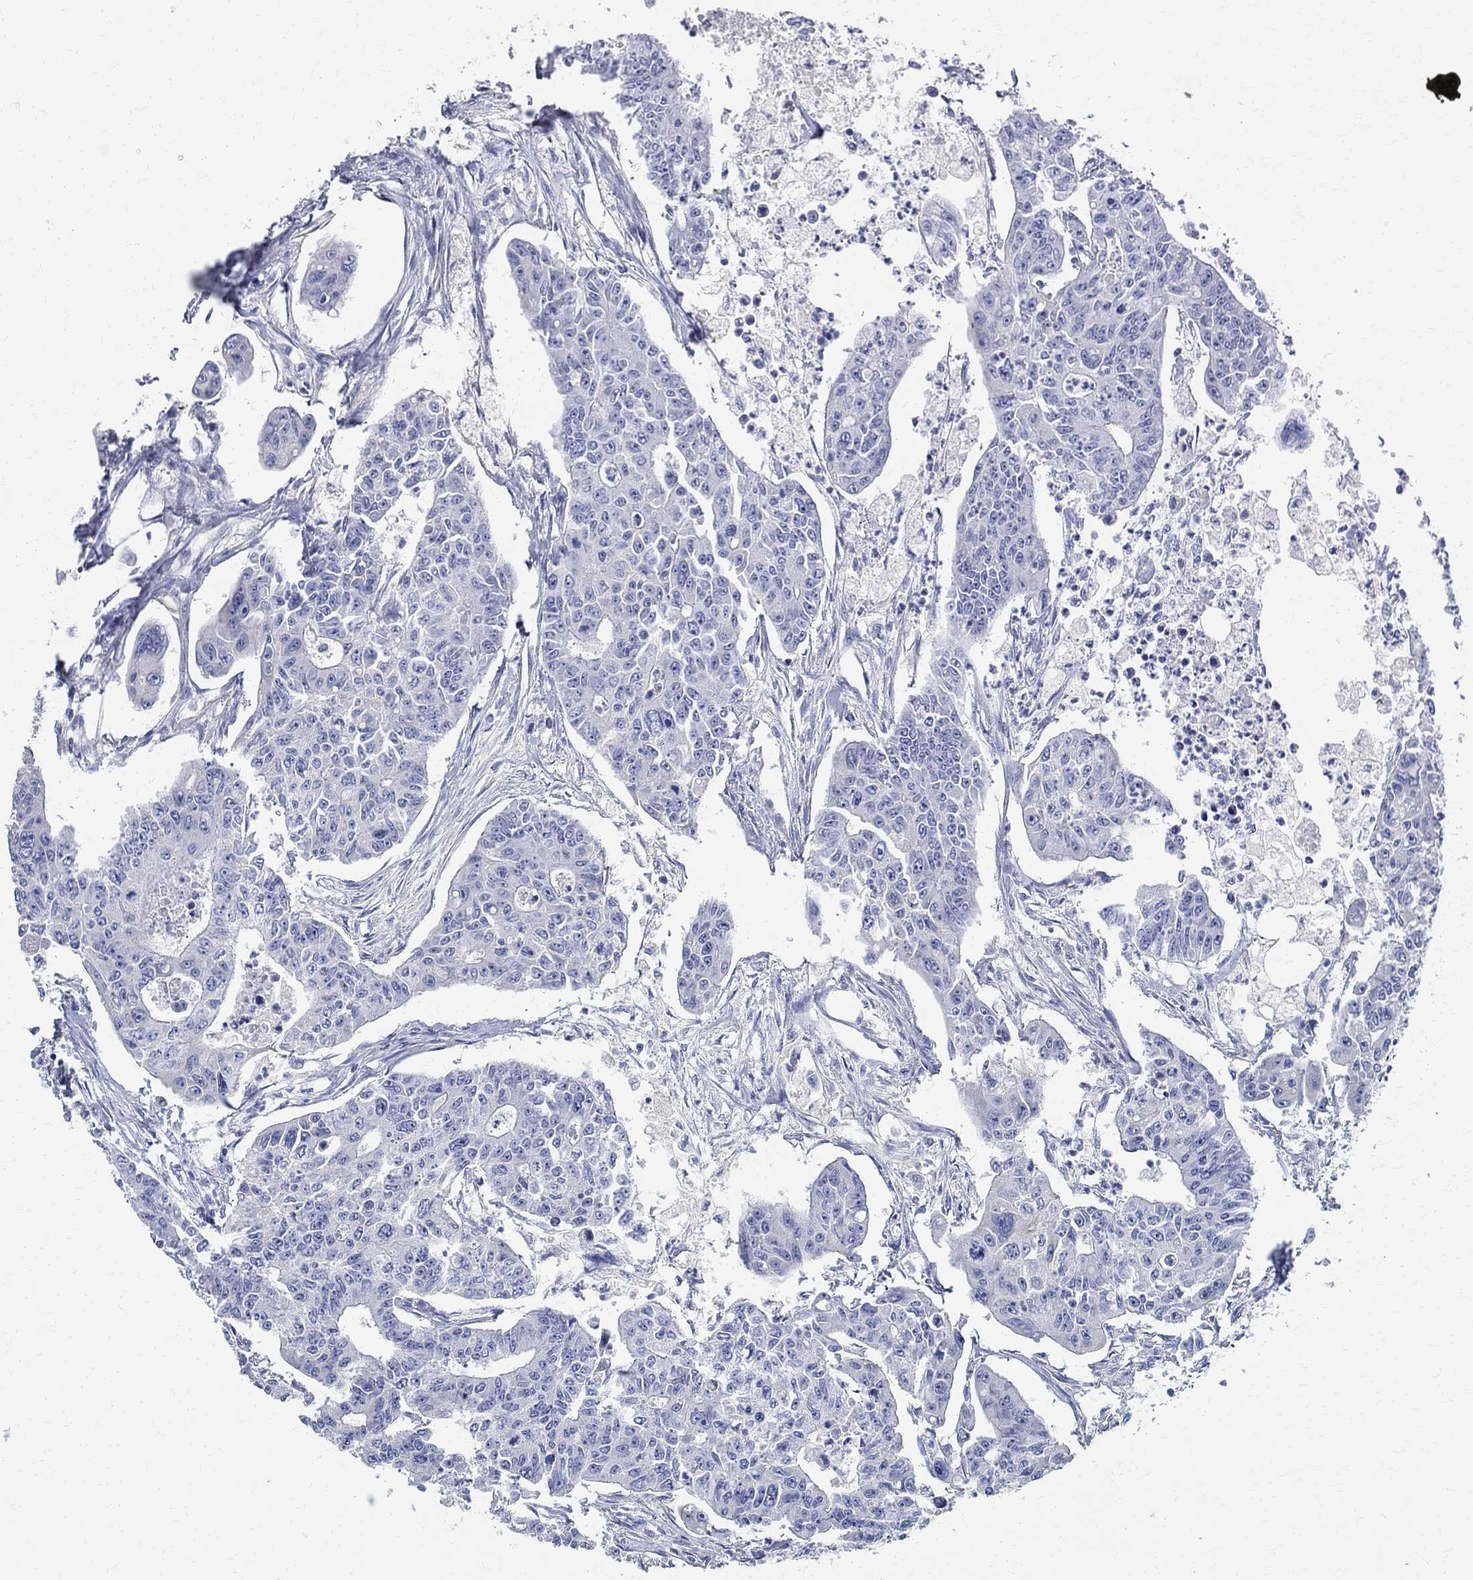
{"staining": {"intensity": "negative", "quantity": "none", "location": "none"}, "tissue": "colorectal cancer", "cell_type": "Tumor cells", "image_type": "cancer", "snomed": [{"axis": "morphology", "description": "Adenocarcinoma, NOS"}, {"axis": "topography", "description": "Colon"}], "caption": "Tumor cells show no significant expression in colorectal cancer. Brightfield microscopy of immunohistochemistry (IHC) stained with DAB (3,3'-diaminobenzidine) (brown) and hematoxylin (blue), captured at high magnification.", "gene": "PRX", "patient": {"sex": "male", "age": 70}}